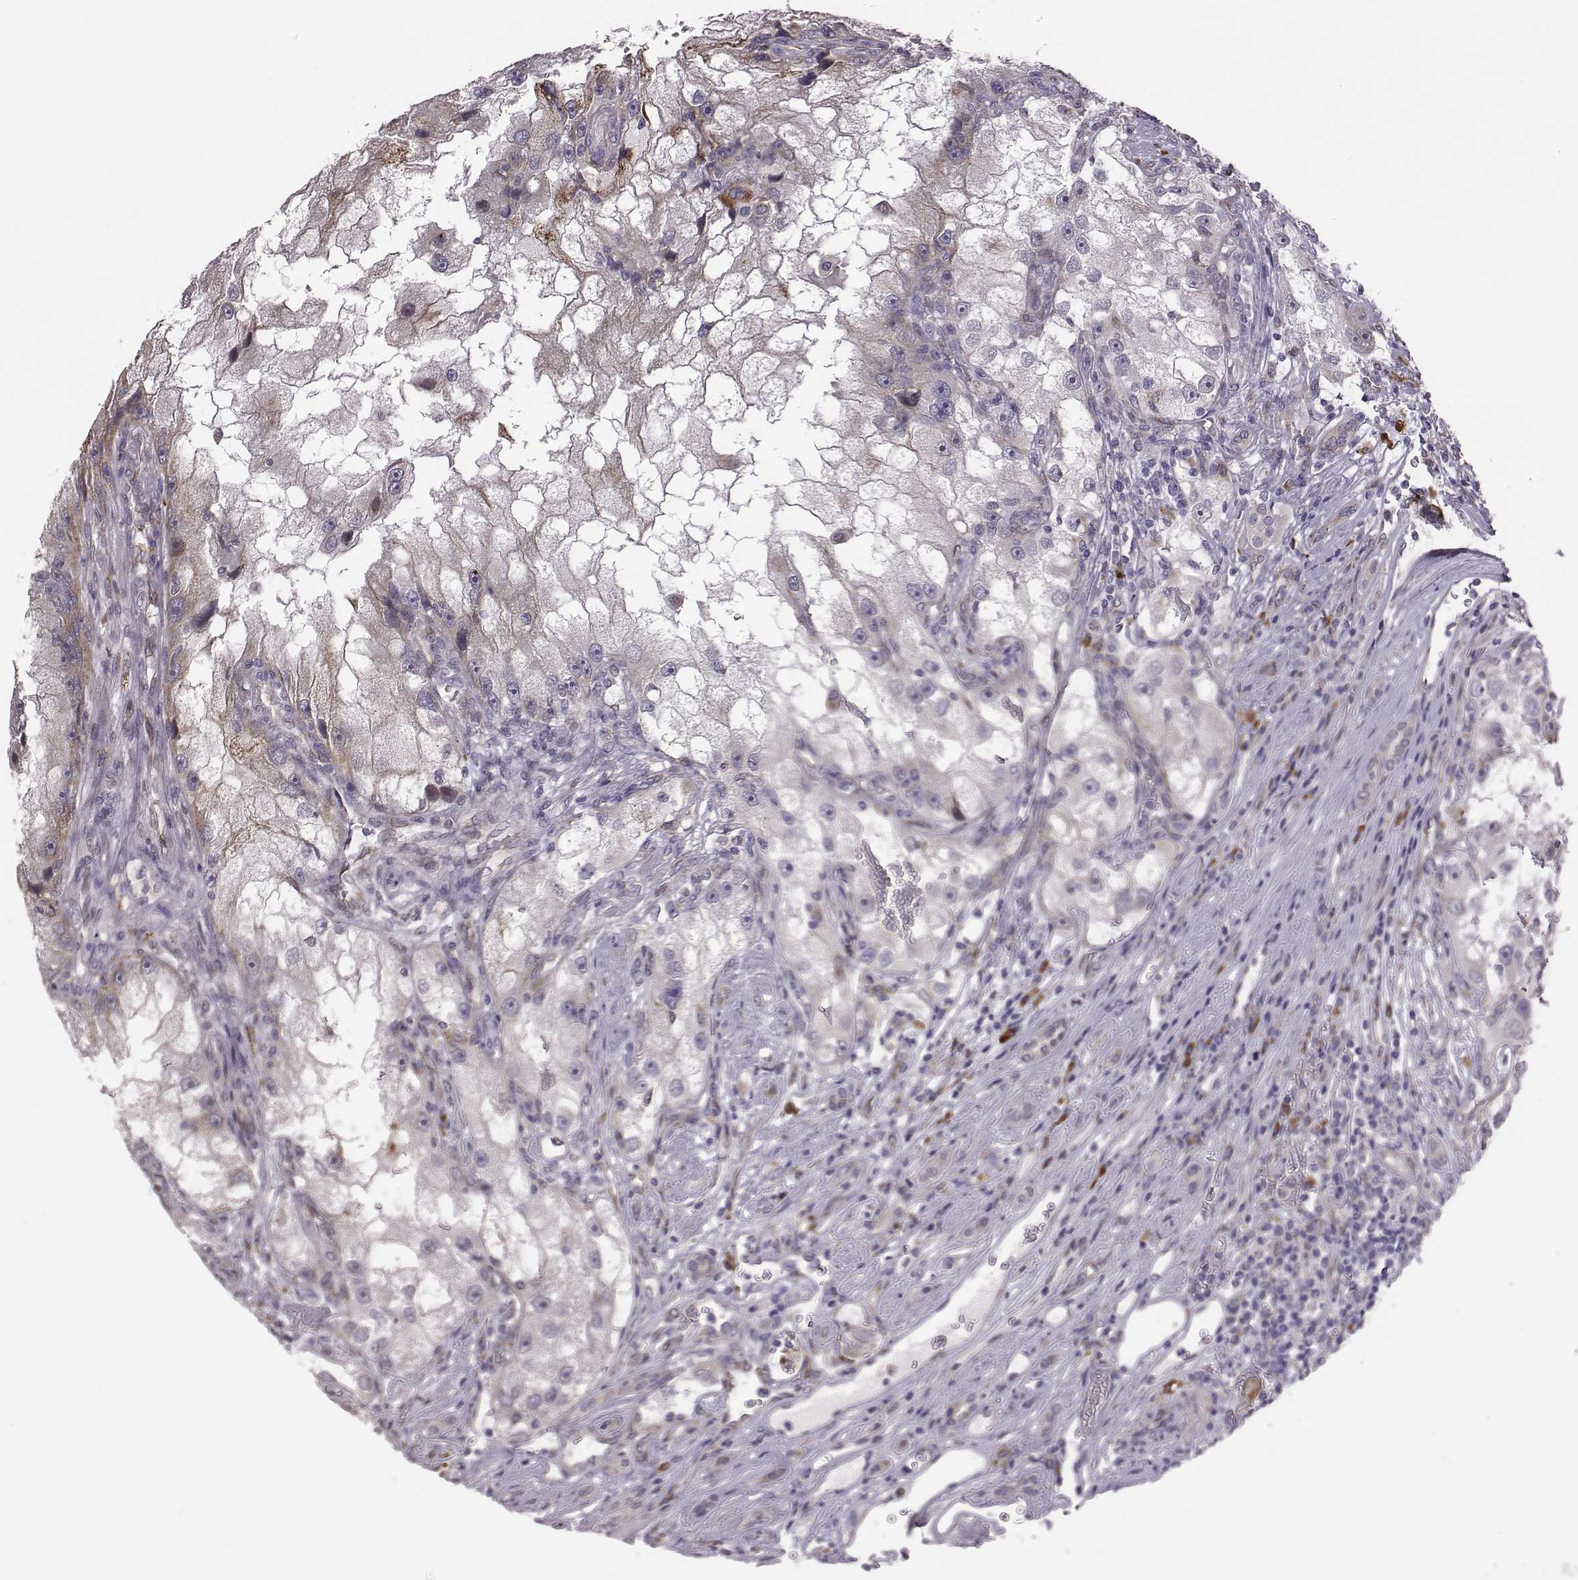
{"staining": {"intensity": "negative", "quantity": "none", "location": "none"}, "tissue": "renal cancer", "cell_type": "Tumor cells", "image_type": "cancer", "snomed": [{"axis": "morphology", "description": "Adenocarcinoma, NOS"}, {"axis": "topography", "description": "Kidney"}], "caption": "The IHC image has no significant staining in tumor cells of renal cancer tissue.", "gene": "SELENOI", "patient": {"sex": "male", "age": 63}}